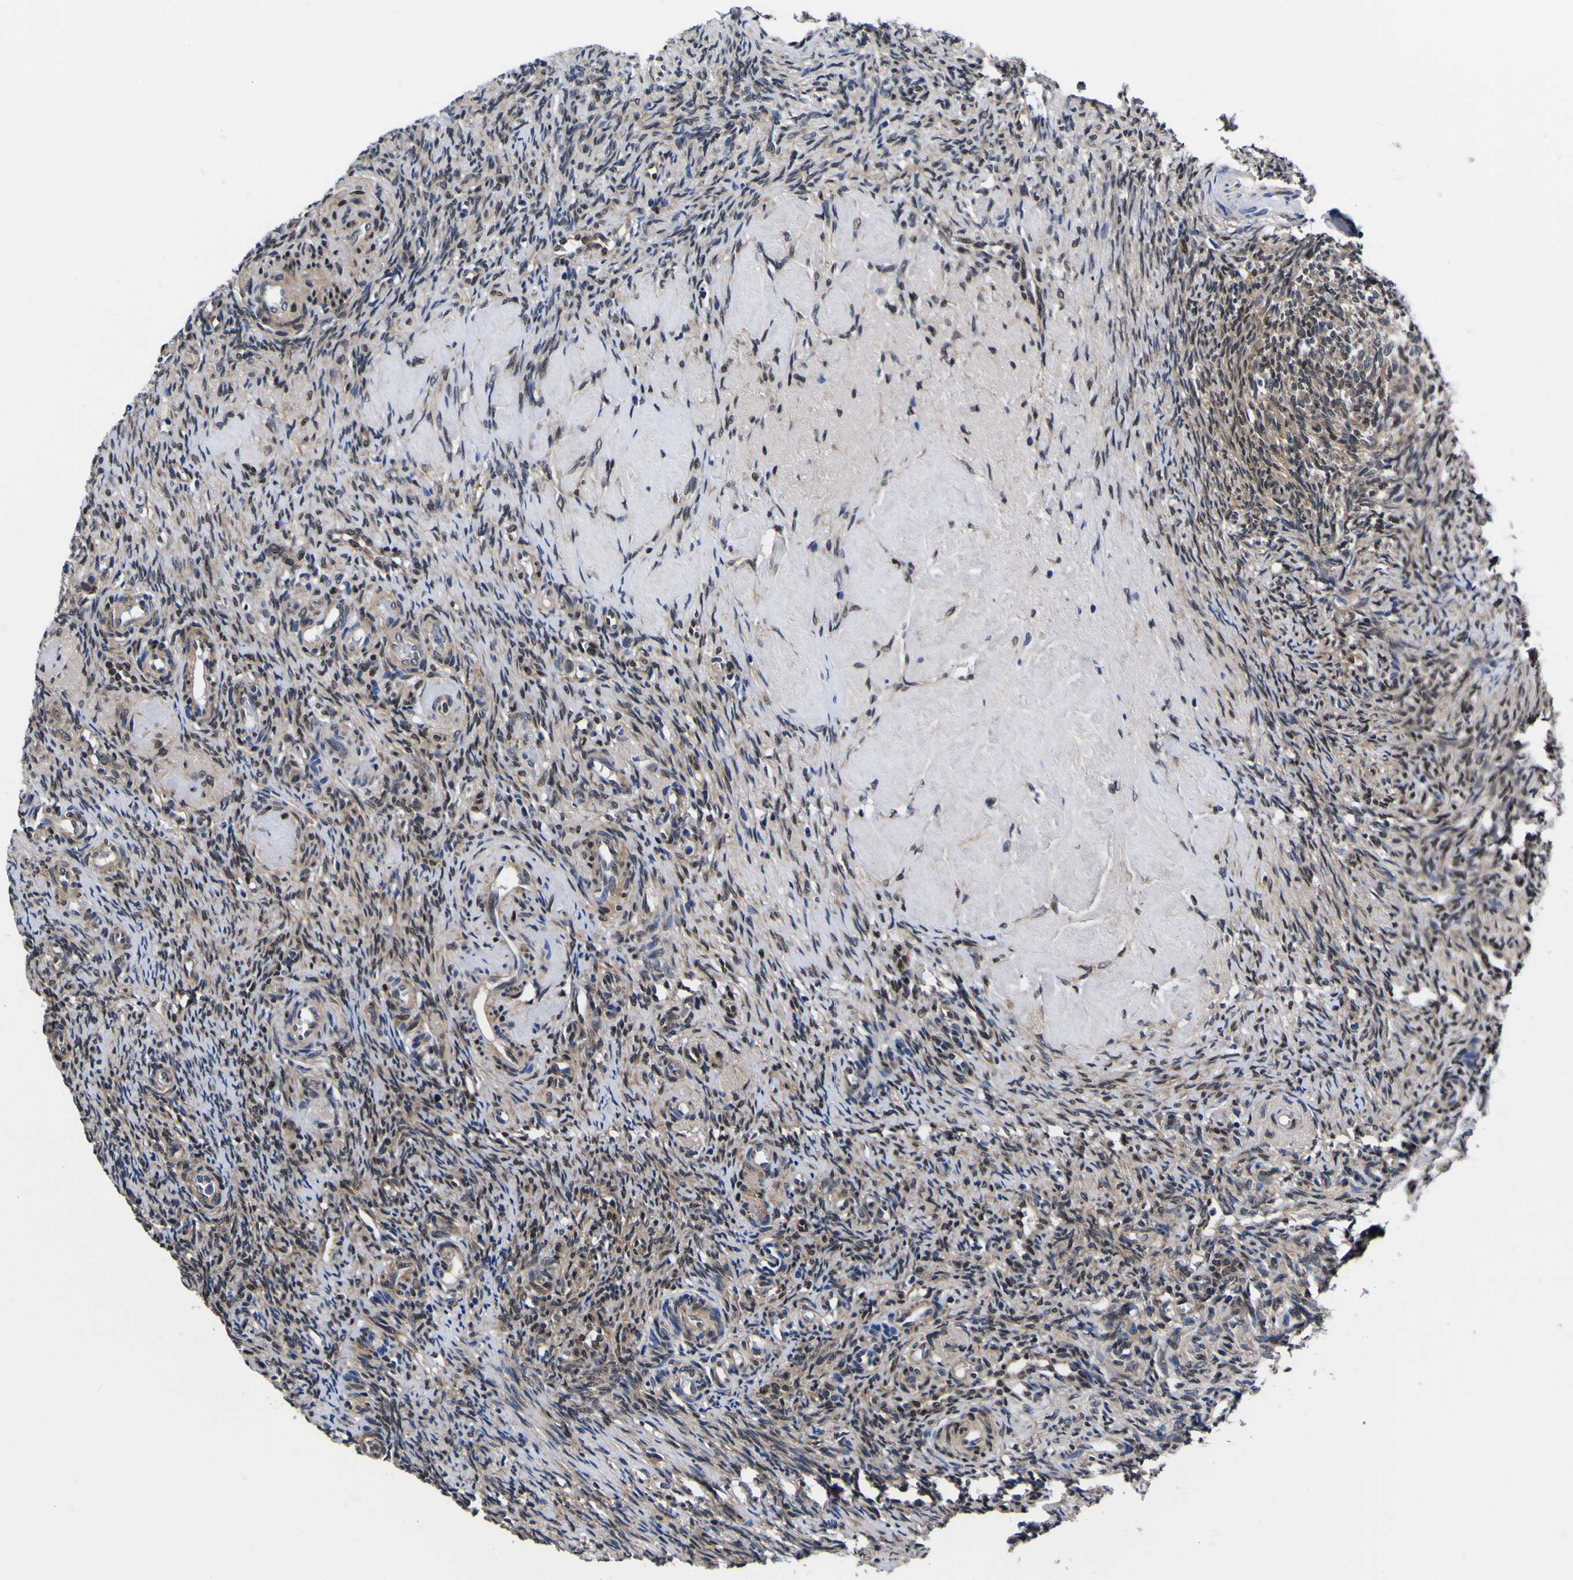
{"staining": {"intensity": "weak", "quantity": "25%-75%", "location": "cytoplasmic/membranous"}, "tissue": "ovary", "cell_type": "Ovarian stroma cells", "image_type": "normal", "snomed": [{"axis": "morphology", "description": "Normal tissue, NOS"}, {"axis": "topography", "description": "Ovary"}], "caption": "DAB immunohistochemical staining of benign human ovary displays weak cytoplasmic/membranous protein positivity in about 25%-75% of ovarian stroma cells.", "gene": "FAM110B", "patient": {"sex": "female", "age": 41}}